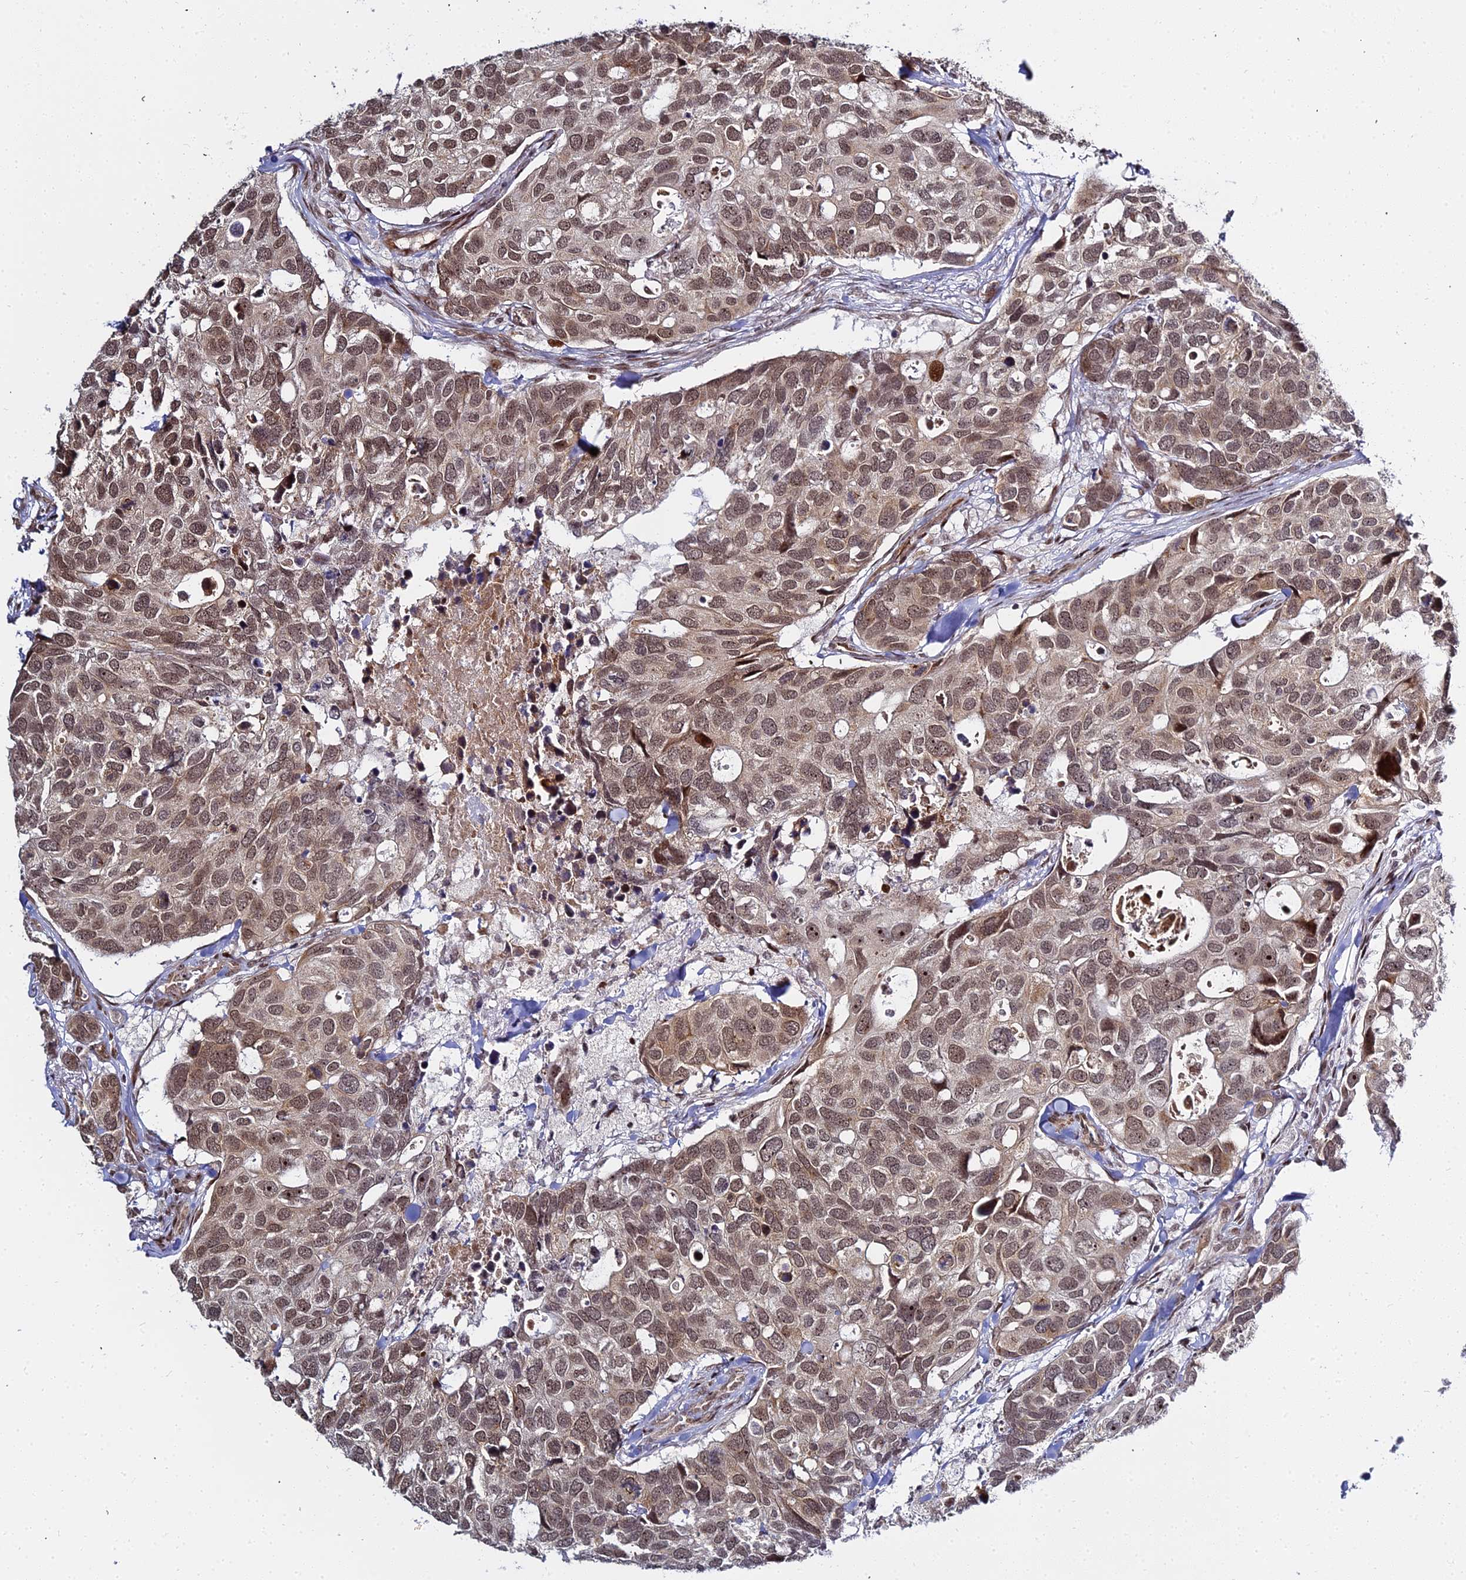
{"staining": {"intensity": "moderate", "quantity": ">75%", "location": "cytoplasmic/membranous,nuclear"}, "tissue": "breast cancer", "cell_type": "Tumor cells", "image_type": "cancer", "snomed": [{"axis": "morphology", "description": "Duct carcinoma"}, {"axis": "topography", "description": "Breast"}], "caption": "Moderate cytoplasmic/membranous and nuclear expression is identified in approximately >75% of tumor cells in breast invasive ductal carcinoma. (Brightfield microscopy of DAB IHC at high magnification).", "gene": "ABCA2", "patient": {"sex": "female", "age": 83}}